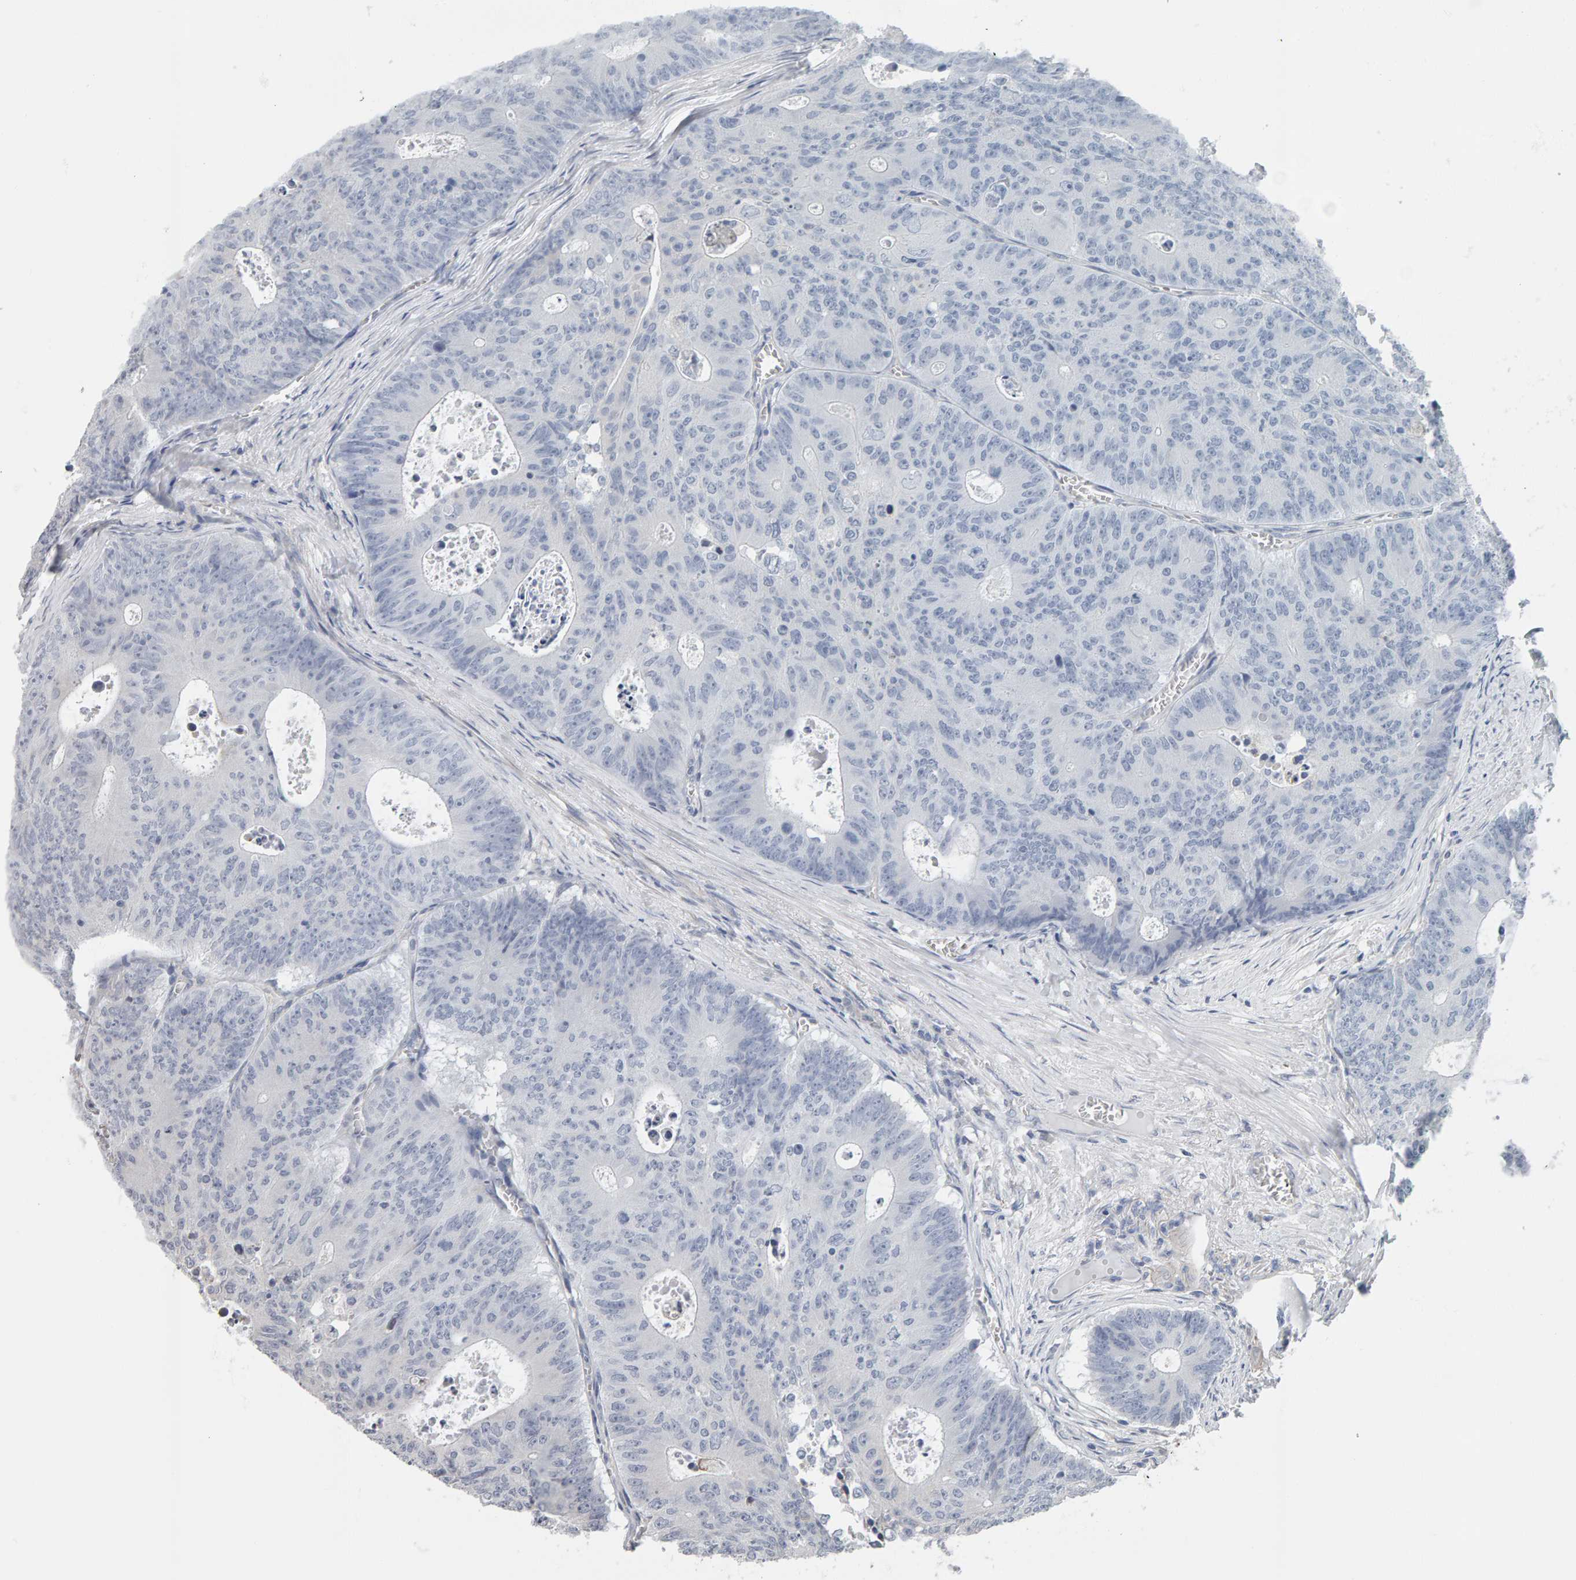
{"staining": {"intensity": "negative", "quantity": "none", "location": "none"}, "tissue": "colorectal cancer", "cell_type": "Tumor cells", "image_type": "cancer", "snomed": [{"axis": "morphology", "description": "Adenocarcinoma, NOS"}, {"axis": "topography", "description": "Colon"}], "caption": "The histopathology image exhibits no staining of tumor cells in colorectal adenocarcinoma.", "gene": "ADHFE1", "patient": {"sex": "male", "age": 87}}